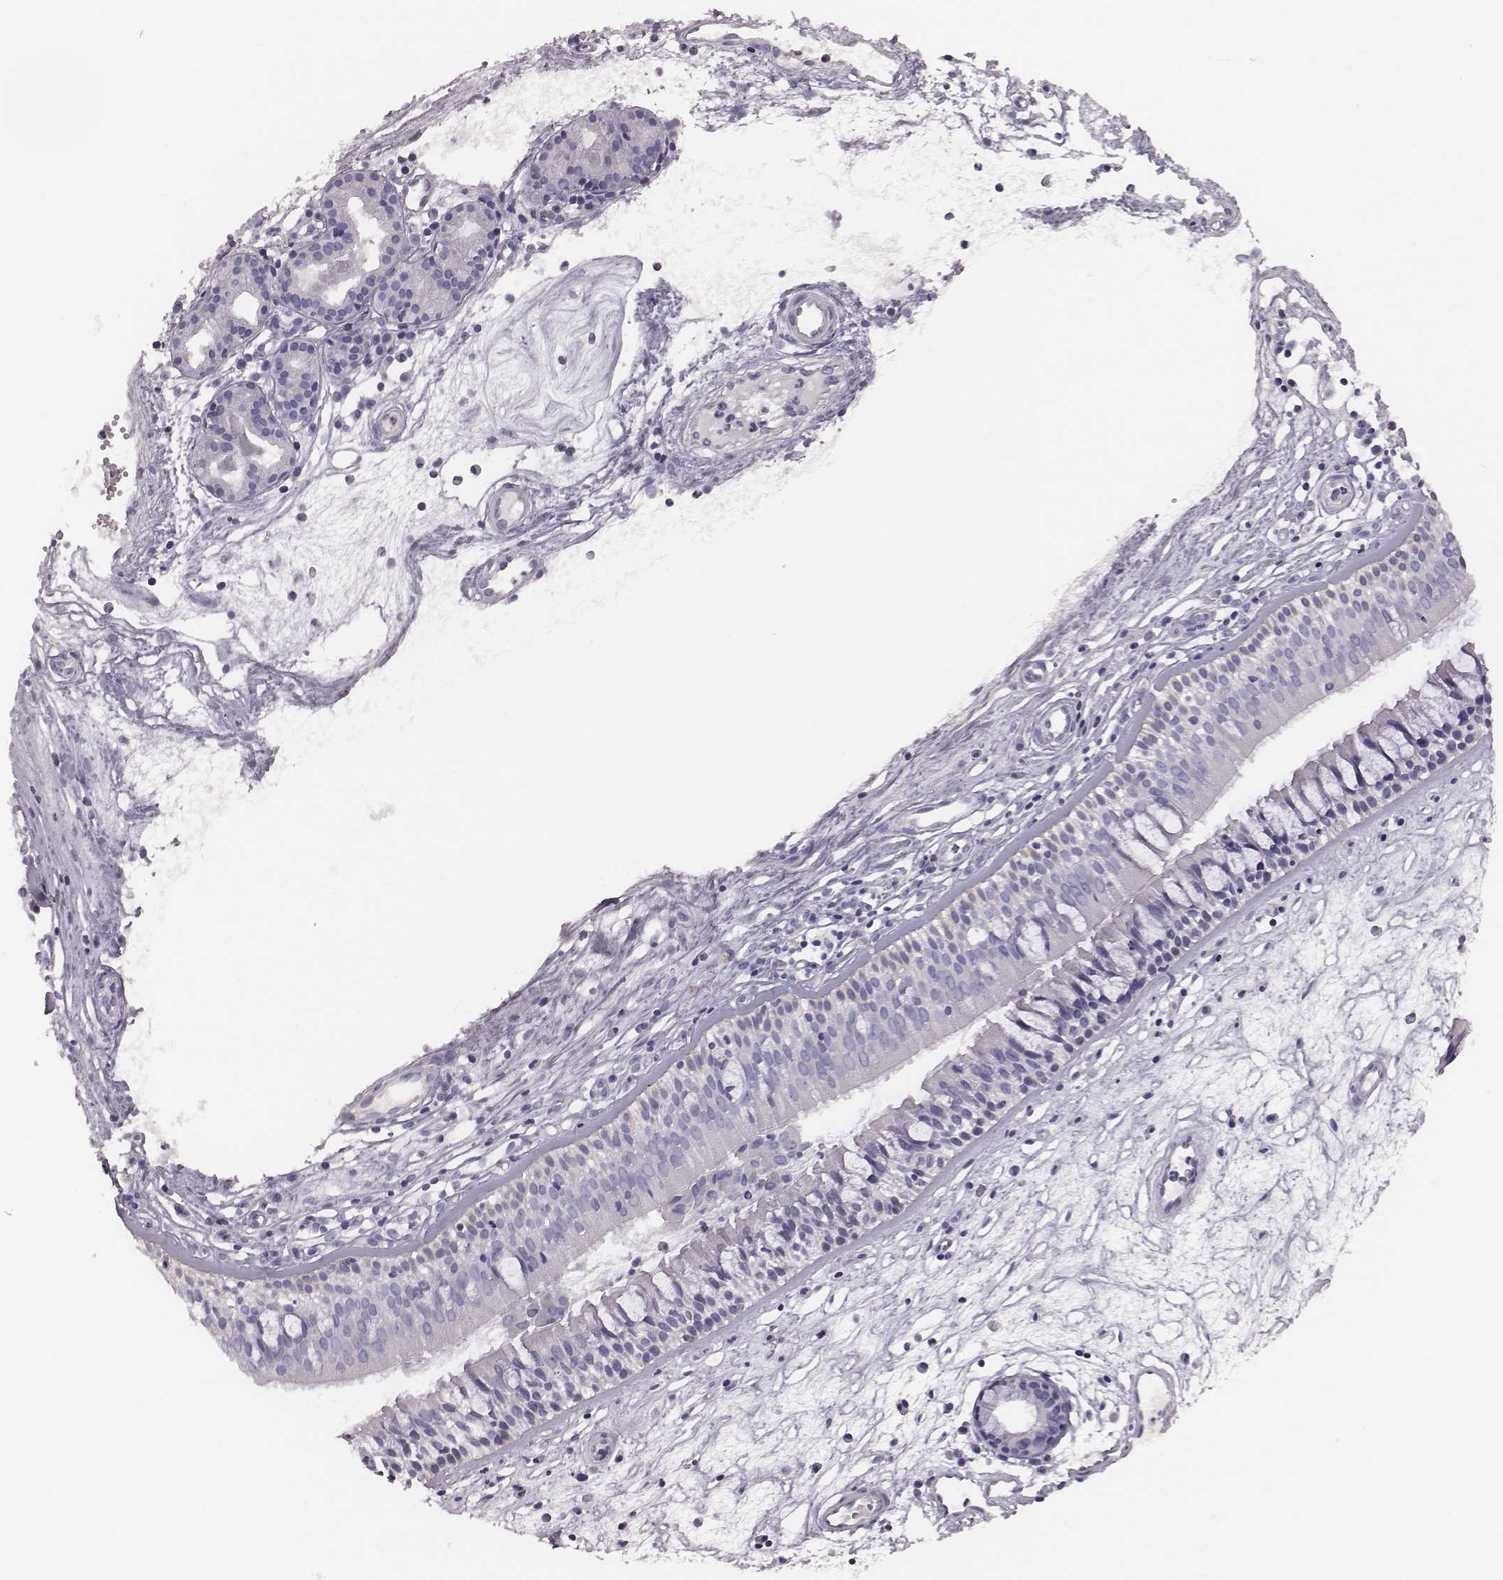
{"staining": {"intensity": "negative", "quantity": "none", "location": "none"}, "tissue": "nasopharynx", "cell_type": "Respiratory epithelial cells", "image_type": "normal", "snomed": [{"axis": "morphology", "description": "Normal tissue, NOS"}, {"axis": "topography", "description": "Nasopharynx"}], "caption": "The histopathology image reveals no staining of respiratory epithelial cells in normal nasopharynx. (DAB (3,3'-diaminobenzidine) immunohistochemistry with hematoxylin counter stain).", "gene": "ENSG00000290147", "patient": {"sex": "female", "age": 68}}